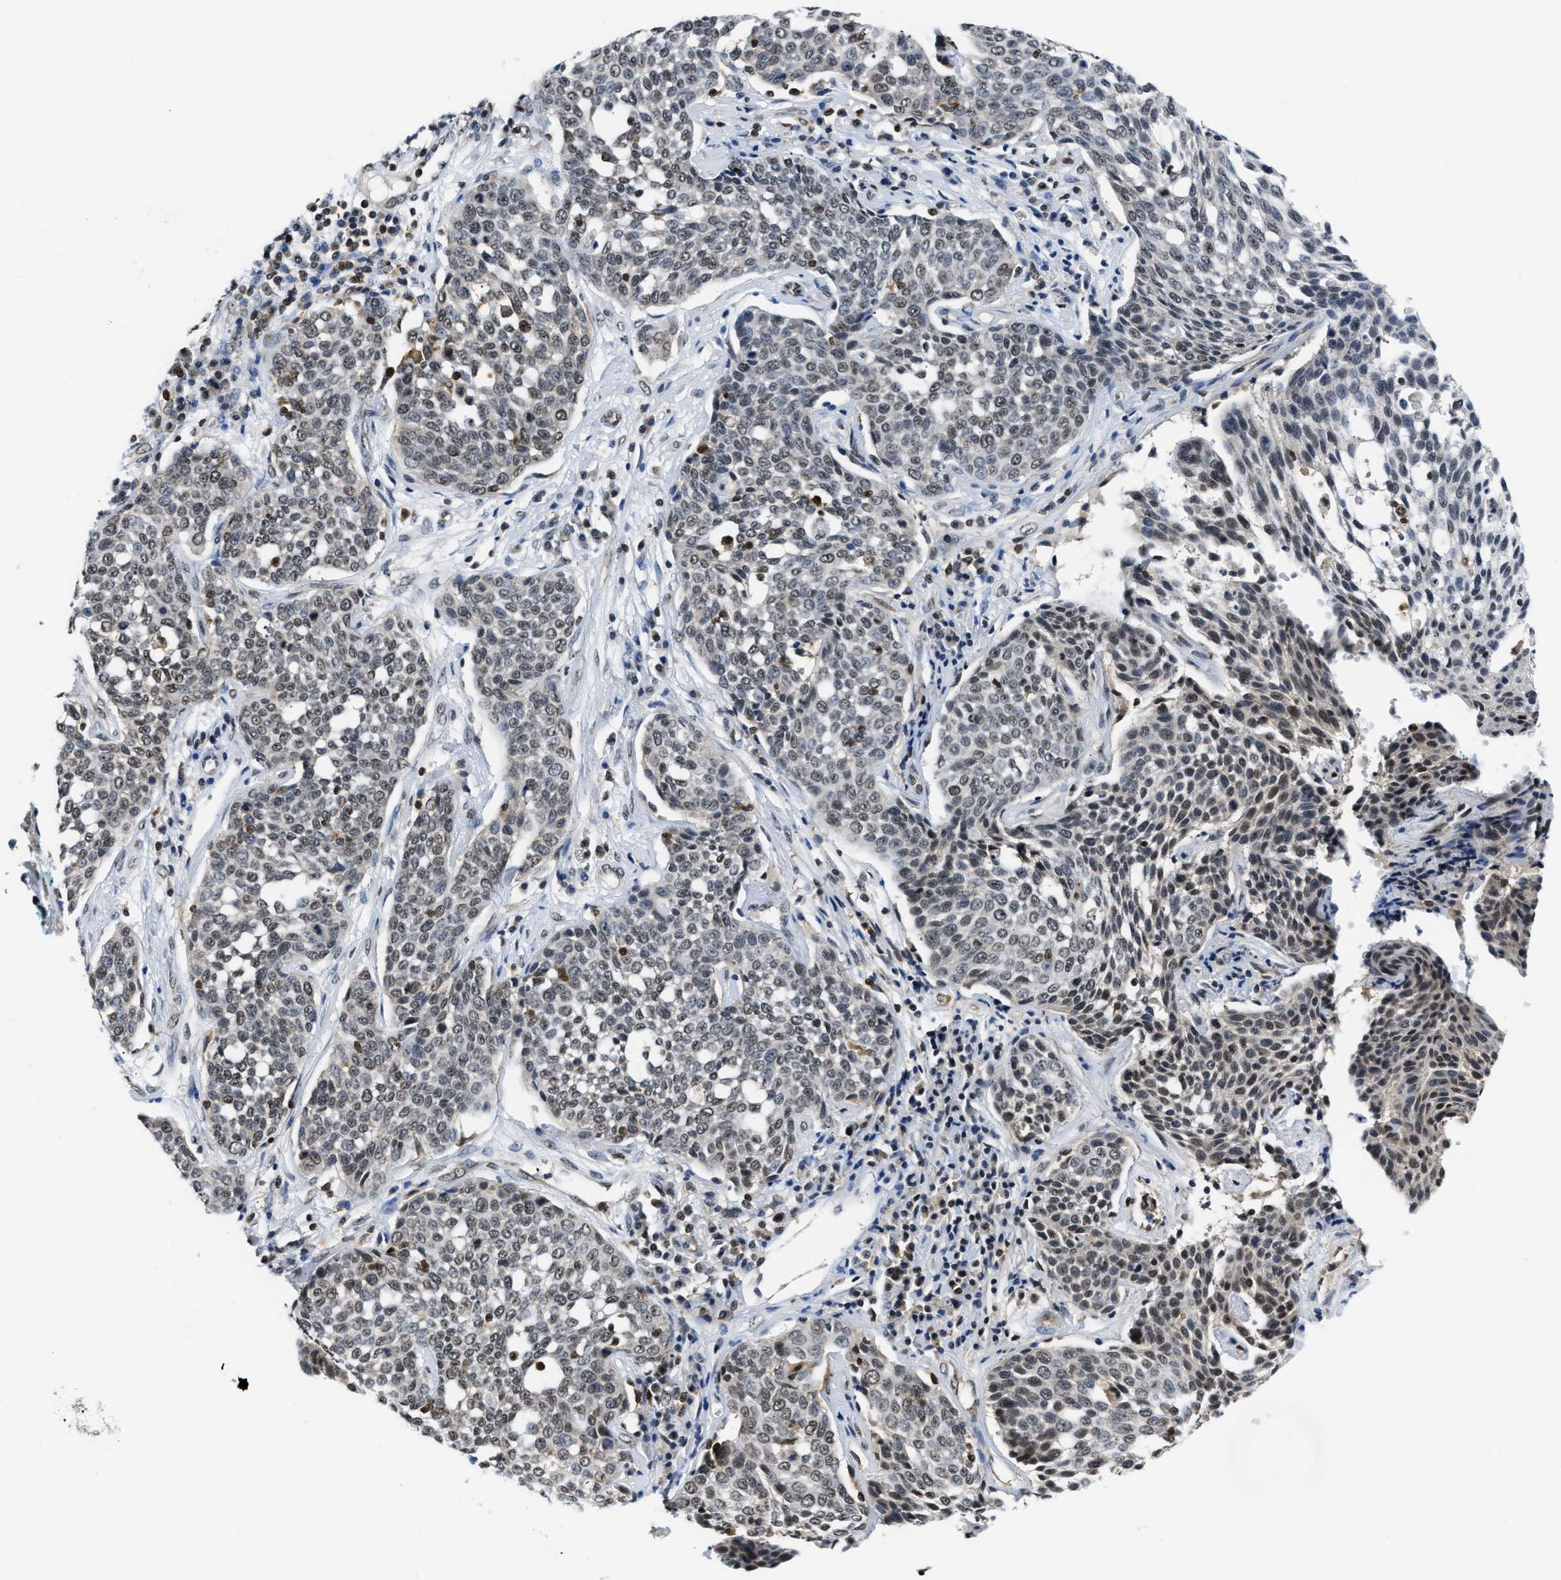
{"staining": {"intensity": "weak", "quantity": "25%-75%", "location": "nuclear"}, "tissue": "cervical cancer", "cell_type": "Tumor cells", "image_type": "cancer", "snomed": [{"axis": "morphology", "description": "Squamous cell carcinoma, NOS"}, {"axis": "topography", "description": "Cervix"}], "caption": "Immunohistochemical staining of human squamous cell carcinoma (cervical) exhibits low levels of weak nuclear positivity in about 25%-75% of tumor cells. (brown staining indicates protein expression, while blue staining denotes nuclei).", "gene": "STK10", "patient": {"sex": "female", "age": 34}}